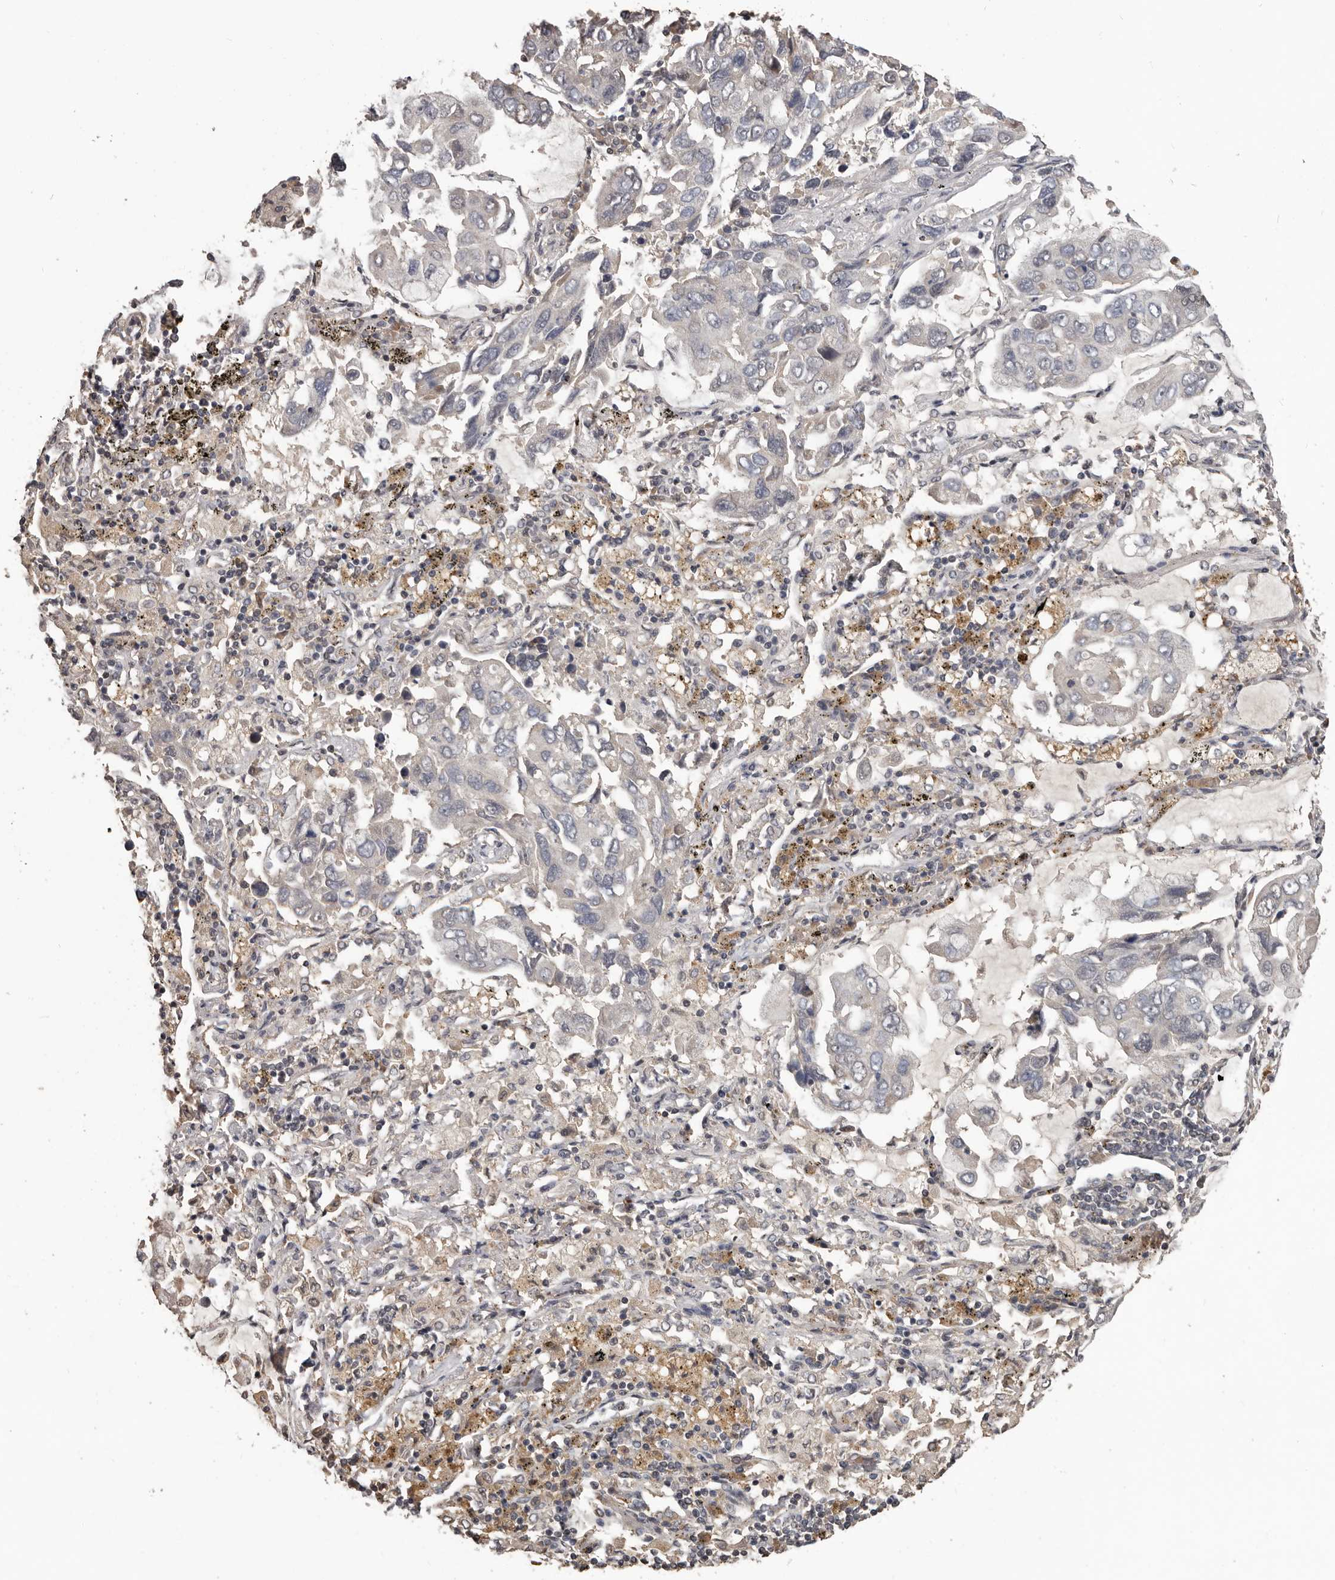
{"staining": {"intensity": "negative", "quantity": "none", "location": "none"}, "tissue": "lung cancer", "cell_type": "Tumor cells", "image_type": "cancer", "snomed": [{"axis": "morphology", "description": "Adenocarcinoma, NOS"}, {"axis": "topography", "description": "Lung"}], "caption": "High magnification brightfield microscopy of lung cancer stained with DAB (3,3'-diaminobenzidine) (brown) and counterstained with hematoxylin (blue): tumor cells show no significant staining.", "gene": "ZFP14", "patient": {"sex": "male", "age": 64}}